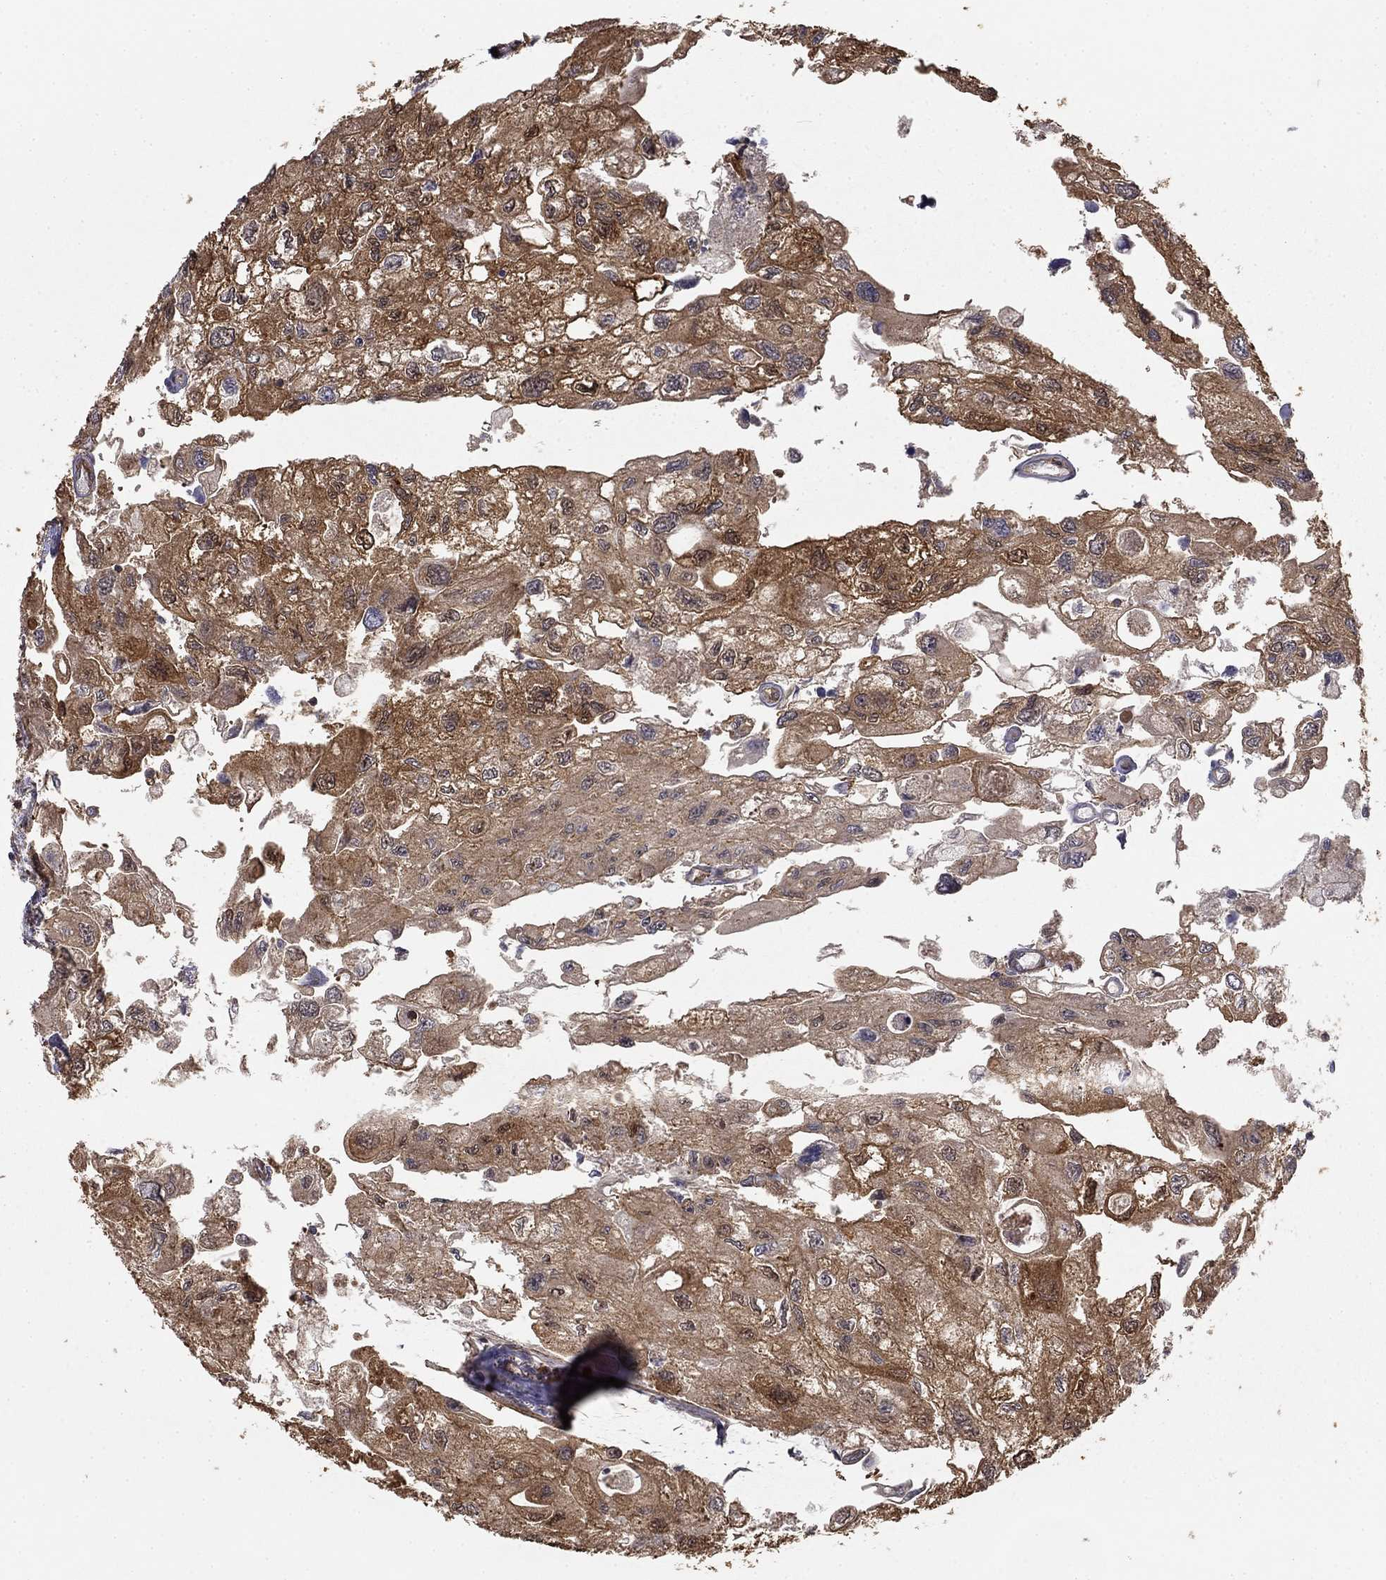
{"staining": {"intensity": "moderate", "quantity": "25%-75%", "location": "cytoplasmic/membranous"}, "tissue": "urothelial cancer", "cell_type": "Tumor cells", "image_type": "cancer", "snomed": [{"axis": "morphology", "description": "Urothelial carcinoma, High grade"}, {"axis": "topography", "description": "Urinary bladder"}], "caption": "Urothelial carcinoma (high-grade) tissue shows moderate cytoplasmic/membranous expression in approximately 25%-75% of tumor cells", "gene": "HABP4", "patient": {"sex": "male", "age": 59}}